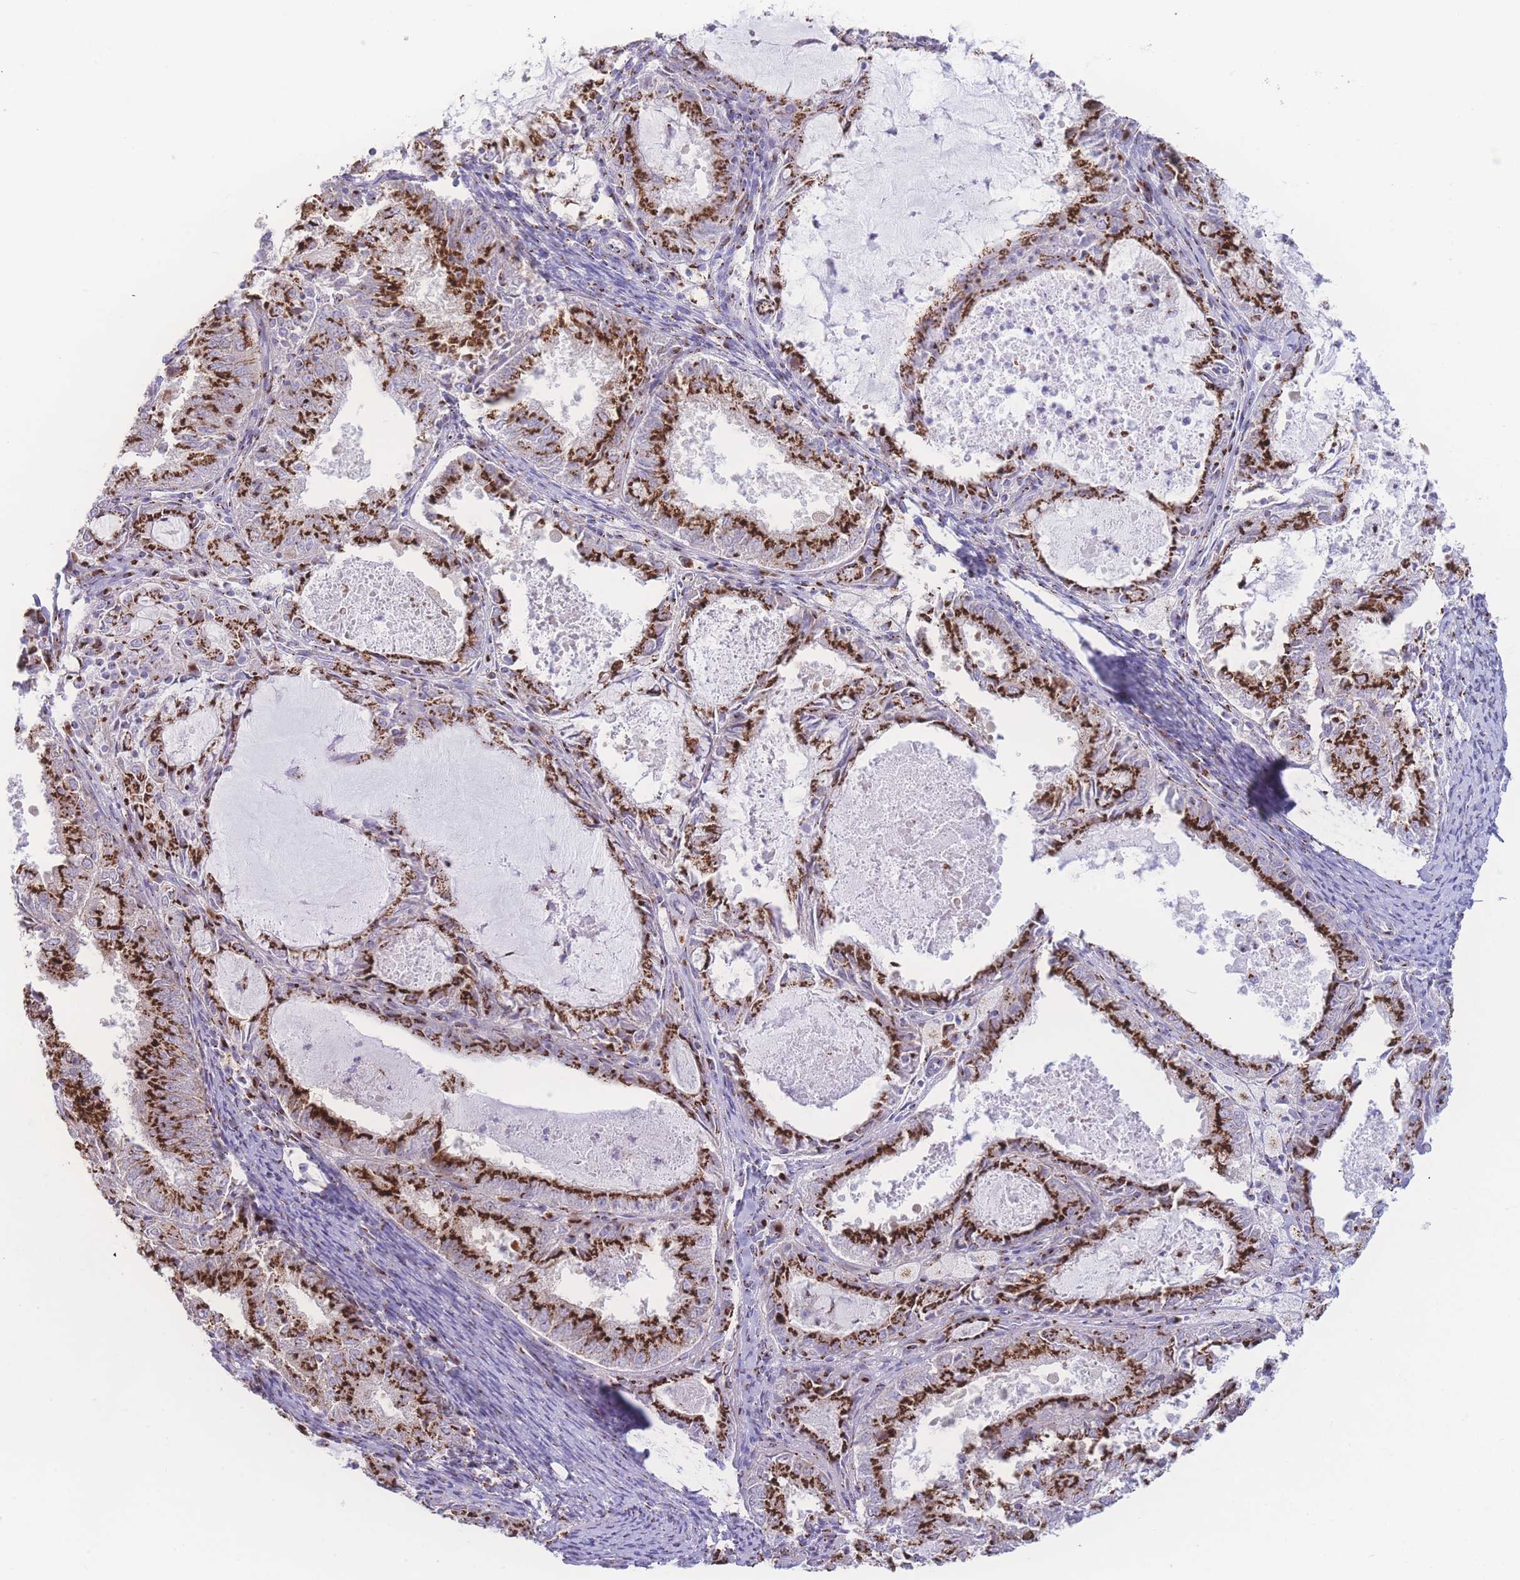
{"staining": {"intensity": "strong", "quantity": ">75%", "location": "cytoplasmic/membranous"}, "tissue": "endometrial cancer", "cell_type": "Tumor cells", "image_type": "cancer", "snomed": [{"axis": "morphology", "description": "Adenocarcinoma, NOS"}, {"axis": "topography", "description": "Endometrium"}], "caption": "Tumor cells demonstrate high levels of strong cytoplasmic/membranous positivity in about >75% of cells in adenocarcinoma (endometrial).", "gene": "GOLM2", "patient": {"sex": "female", "age": 57}}